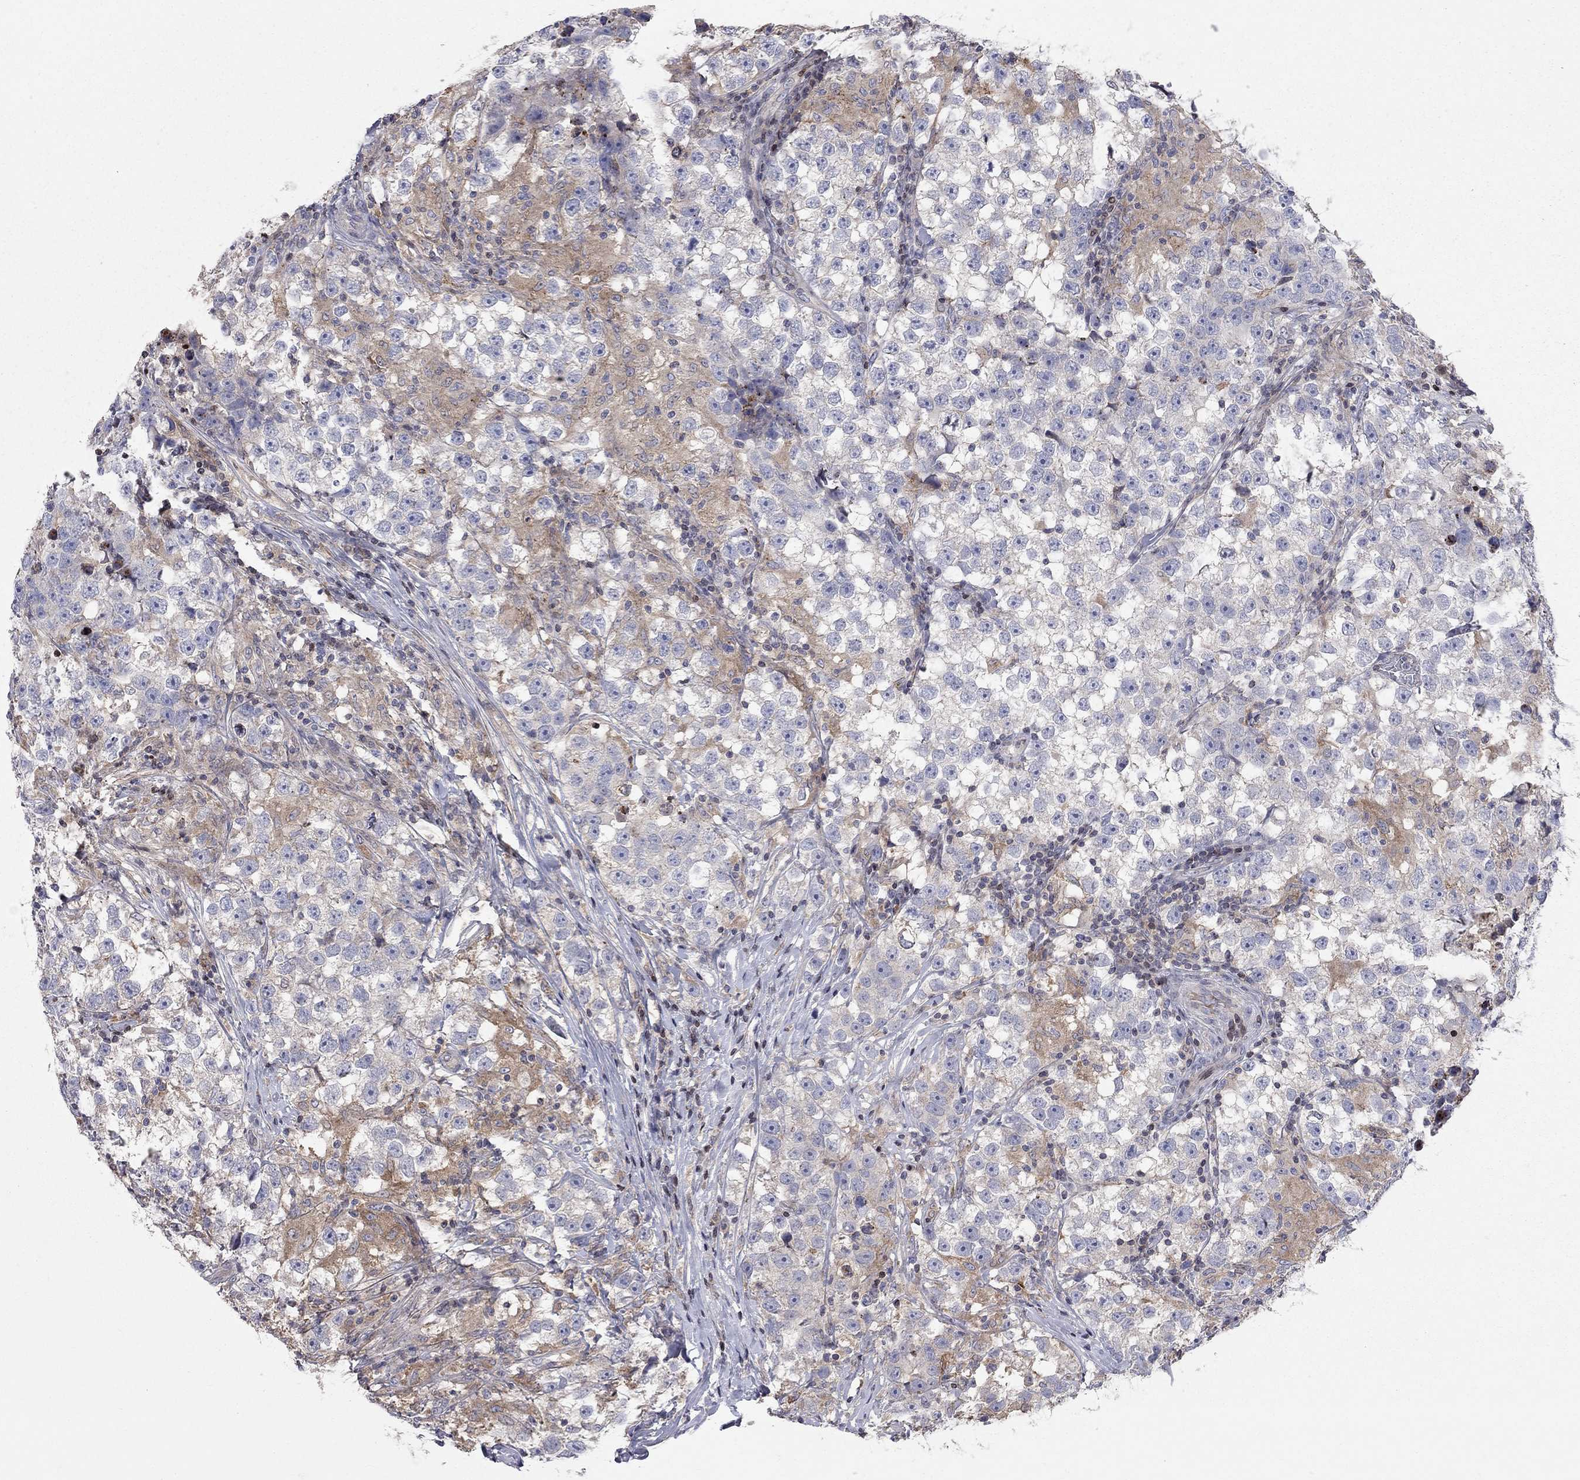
{"staining": {"intensity": "weak", "quantity": "25%-75%", "location": "cytoplasmic/membranous"}, "tissue": "testis cancer", "cell_type": "Tumor cells", "image_type": "cancer", "snomed": [{"axis": "morphology", "description": "Seminoma, NOS"}, {"axis": "topography", "description": "Testis"}], "caption": "Human testis cancer (seminoma) stained for a protein (brown) reveals weak cytoplasmic/membranous positive staining in approximately 25%-75% of tumor cells.", "gene": "ERN2", "patient": {"sex": "male", "age": 46}}